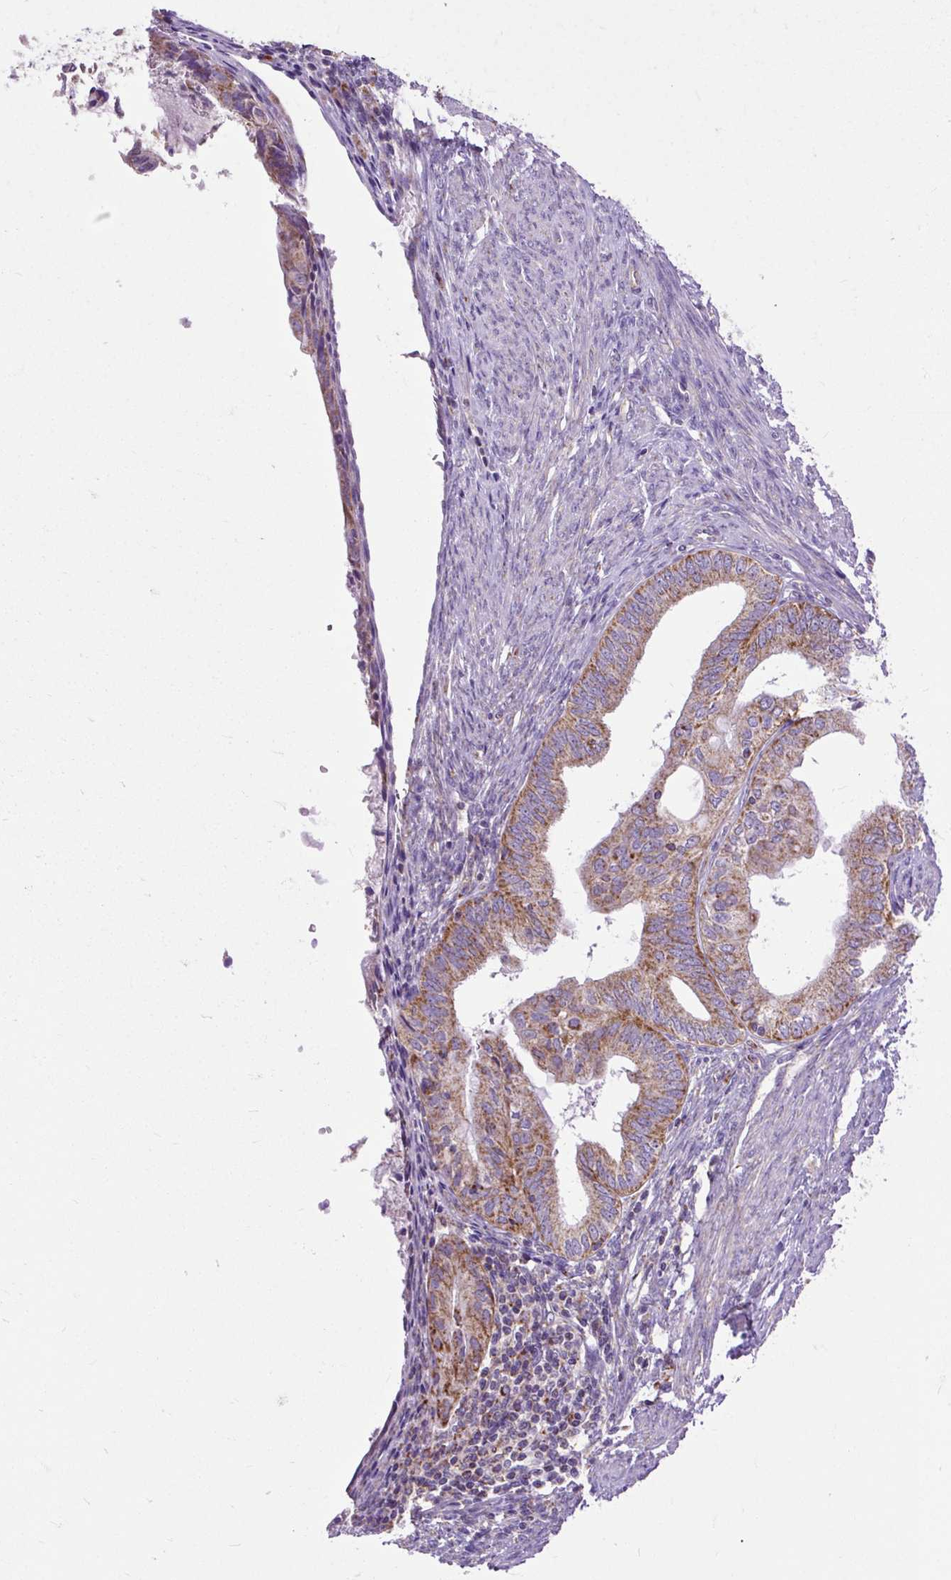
{"staining": {"intensity": "moderate", "quantity": ">75%", "location": "cytoplasmic/membranous"}, "tissue": "endometrial cancer", "cell_type": "Tumor cells", "image_type": "cancer", "snomed": [{"axis": "morphology", "description": "Adenocarcinoma, NOS"}, {"axis": "topography", "description": "Endometrium"}], "caption": "Endometrial cancer tissue shows moderate cytoplasmic/membranous expression in approximately >75% of tumor cells", "gene": "TOMM40", "patient": {"sex": "female", "age": 86}}